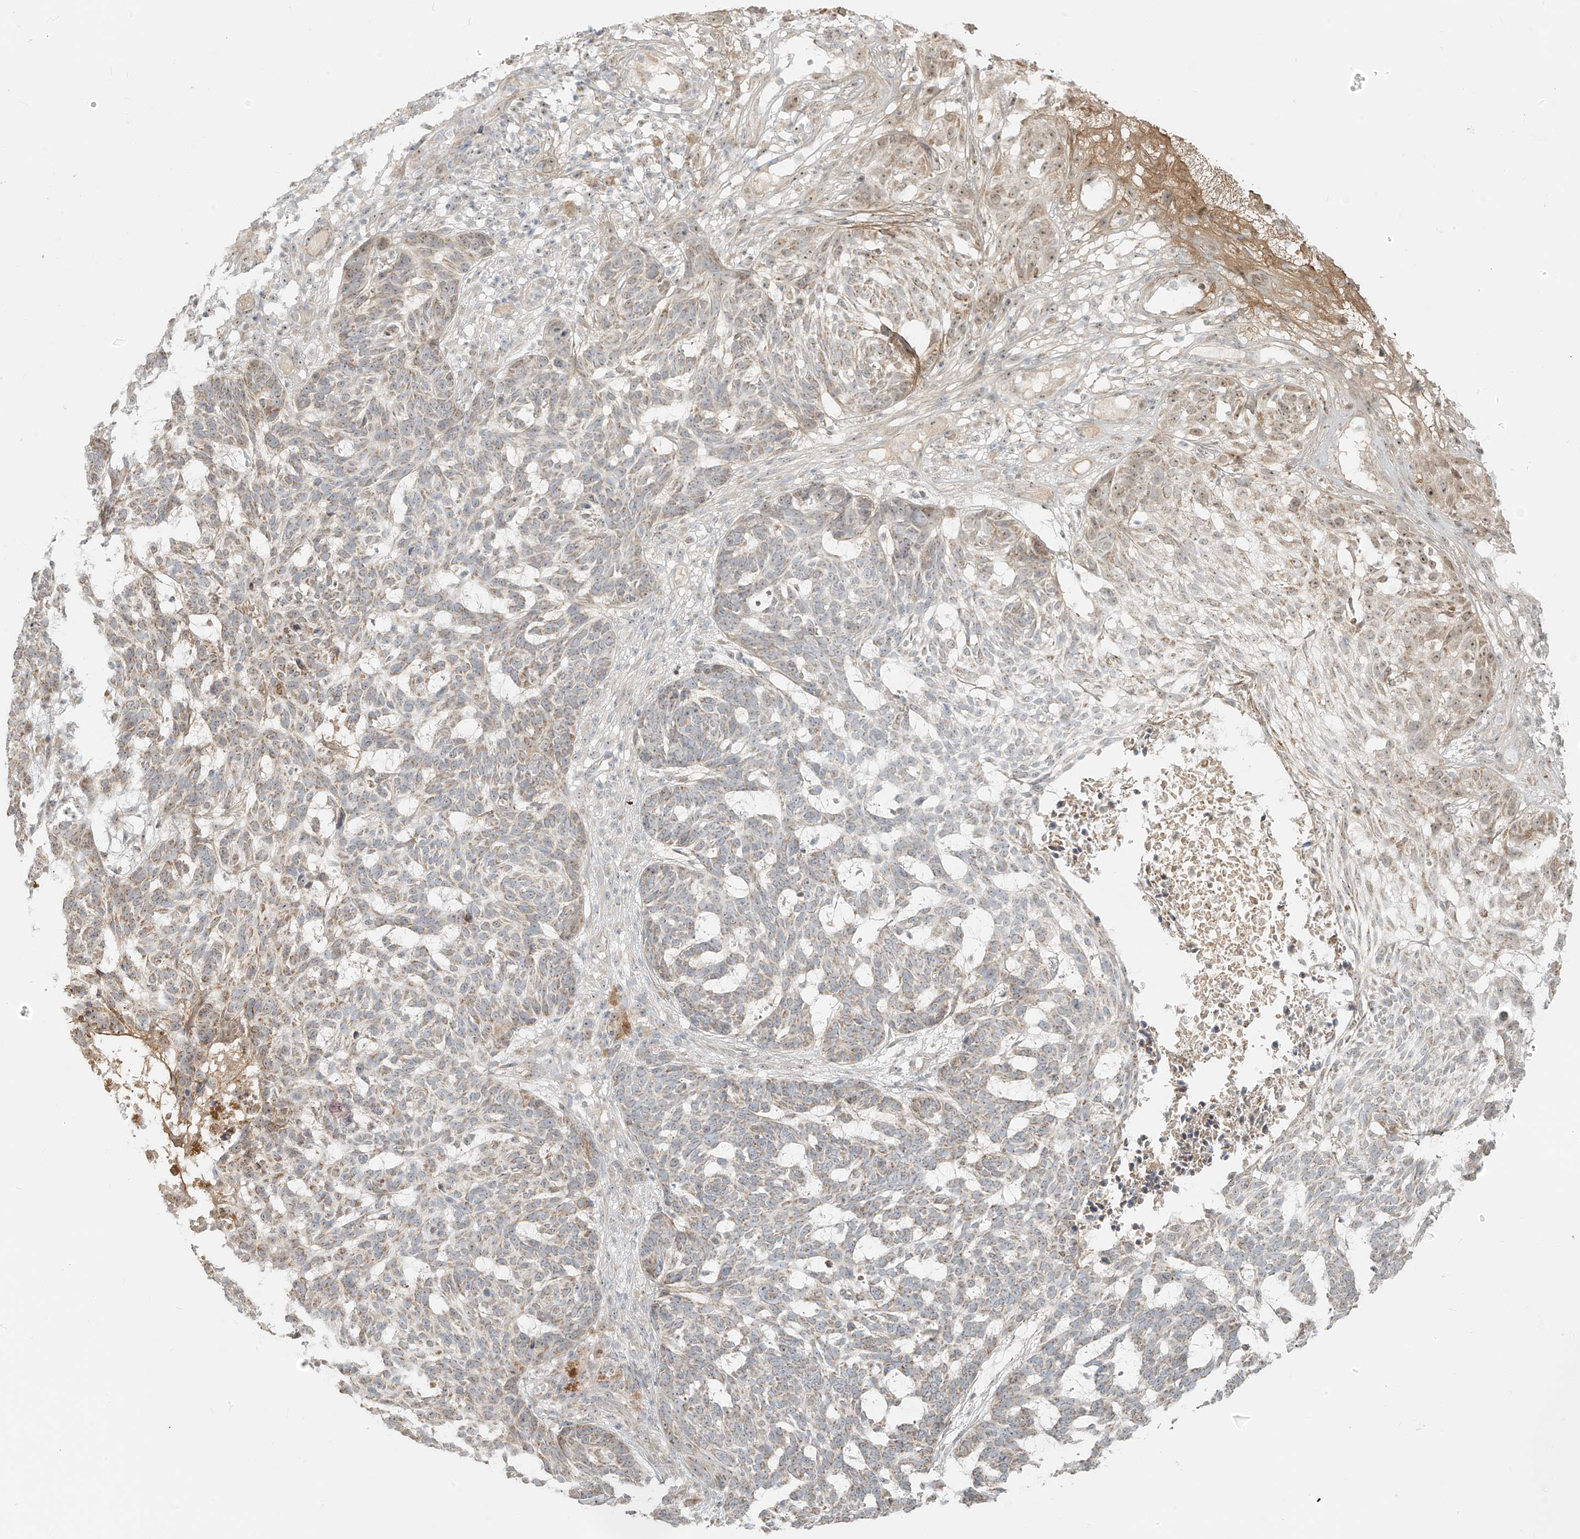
{"staining": {"intensity": "moderate", "quantity": "25%-75%", "location": "cytoplasmic/membranous"}, "tissue": "skin cancer", "cell_type": "Tumor cells", "image_type": "cancer", "snomed": [{"axis": "morphology", "description": "Basal cell carcinoma"}, {"axis": "topography", "description": "Skin"}], "caption": "DAB immunohistochemical staining of skin cancer shows moderate cytoplasmic/membranous protein positivity in approximately 25%-75% of tumor cells.", "gene": "UST", "patient": {"sex": "male", "age": 85}}